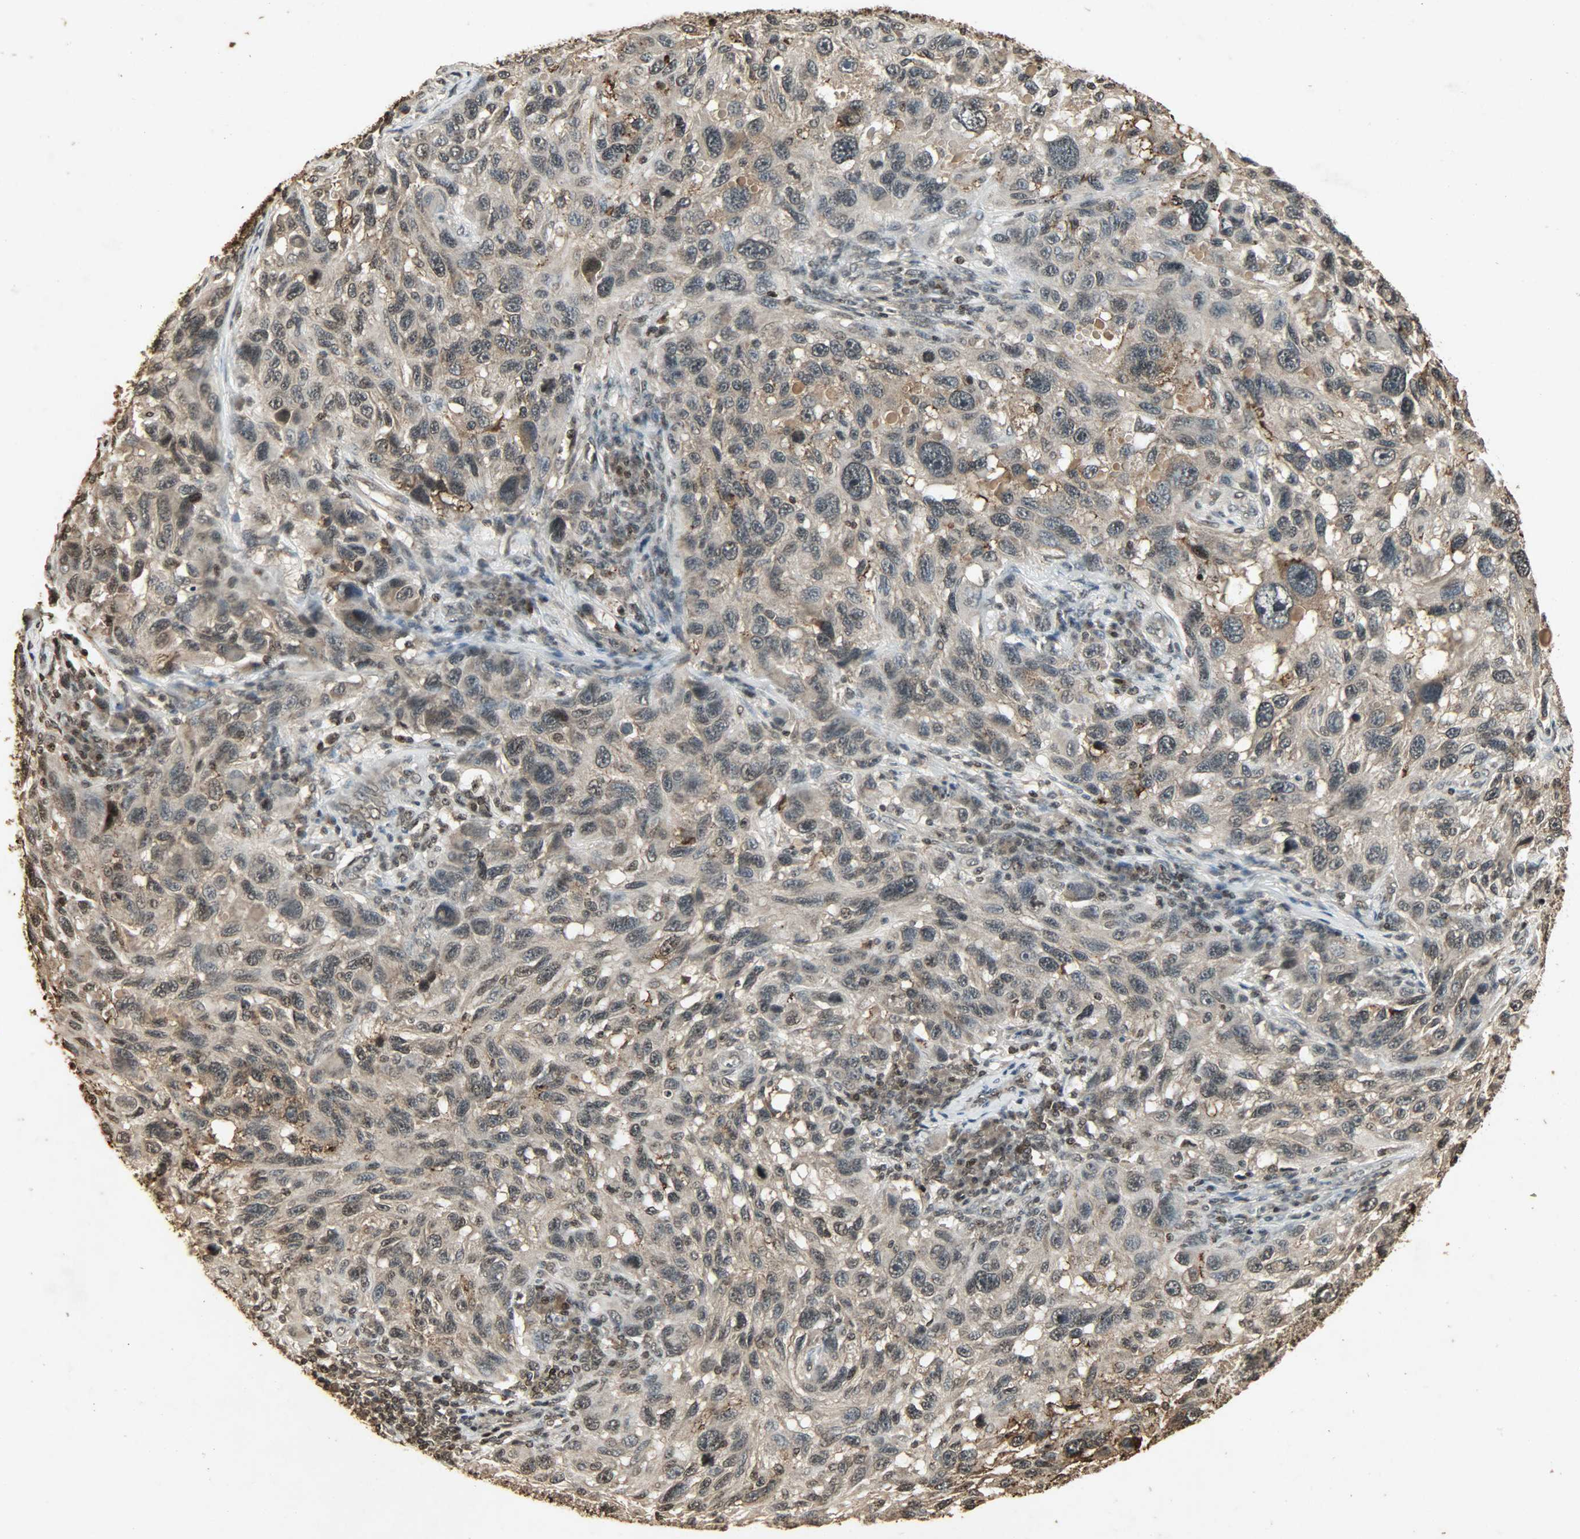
{"staining": {"intensity": "moderate", "quantity": ">75%", "location": "cytoplasmic/membranous,nuclear"}, "tissue": "melanoma", "cell_type": "Tumor cells", "image_type": "cancer", "snomed": [{"axis": "morphology", "description": "Malignant melanoma, NOS"}, {"axis": "topography", "description": "Skin"}], "caption": "DAB immunohistochemical staining of malignant melanoma displays moderate cytoplasmic/membranous and nuclear protein positivity in approximately >75% of tumor cells. (brown staining indicates protein expression, while blue staining denotes nuclei).", "gene": "PPP3R1", "patient": {"sex": "male", "age": 53}}